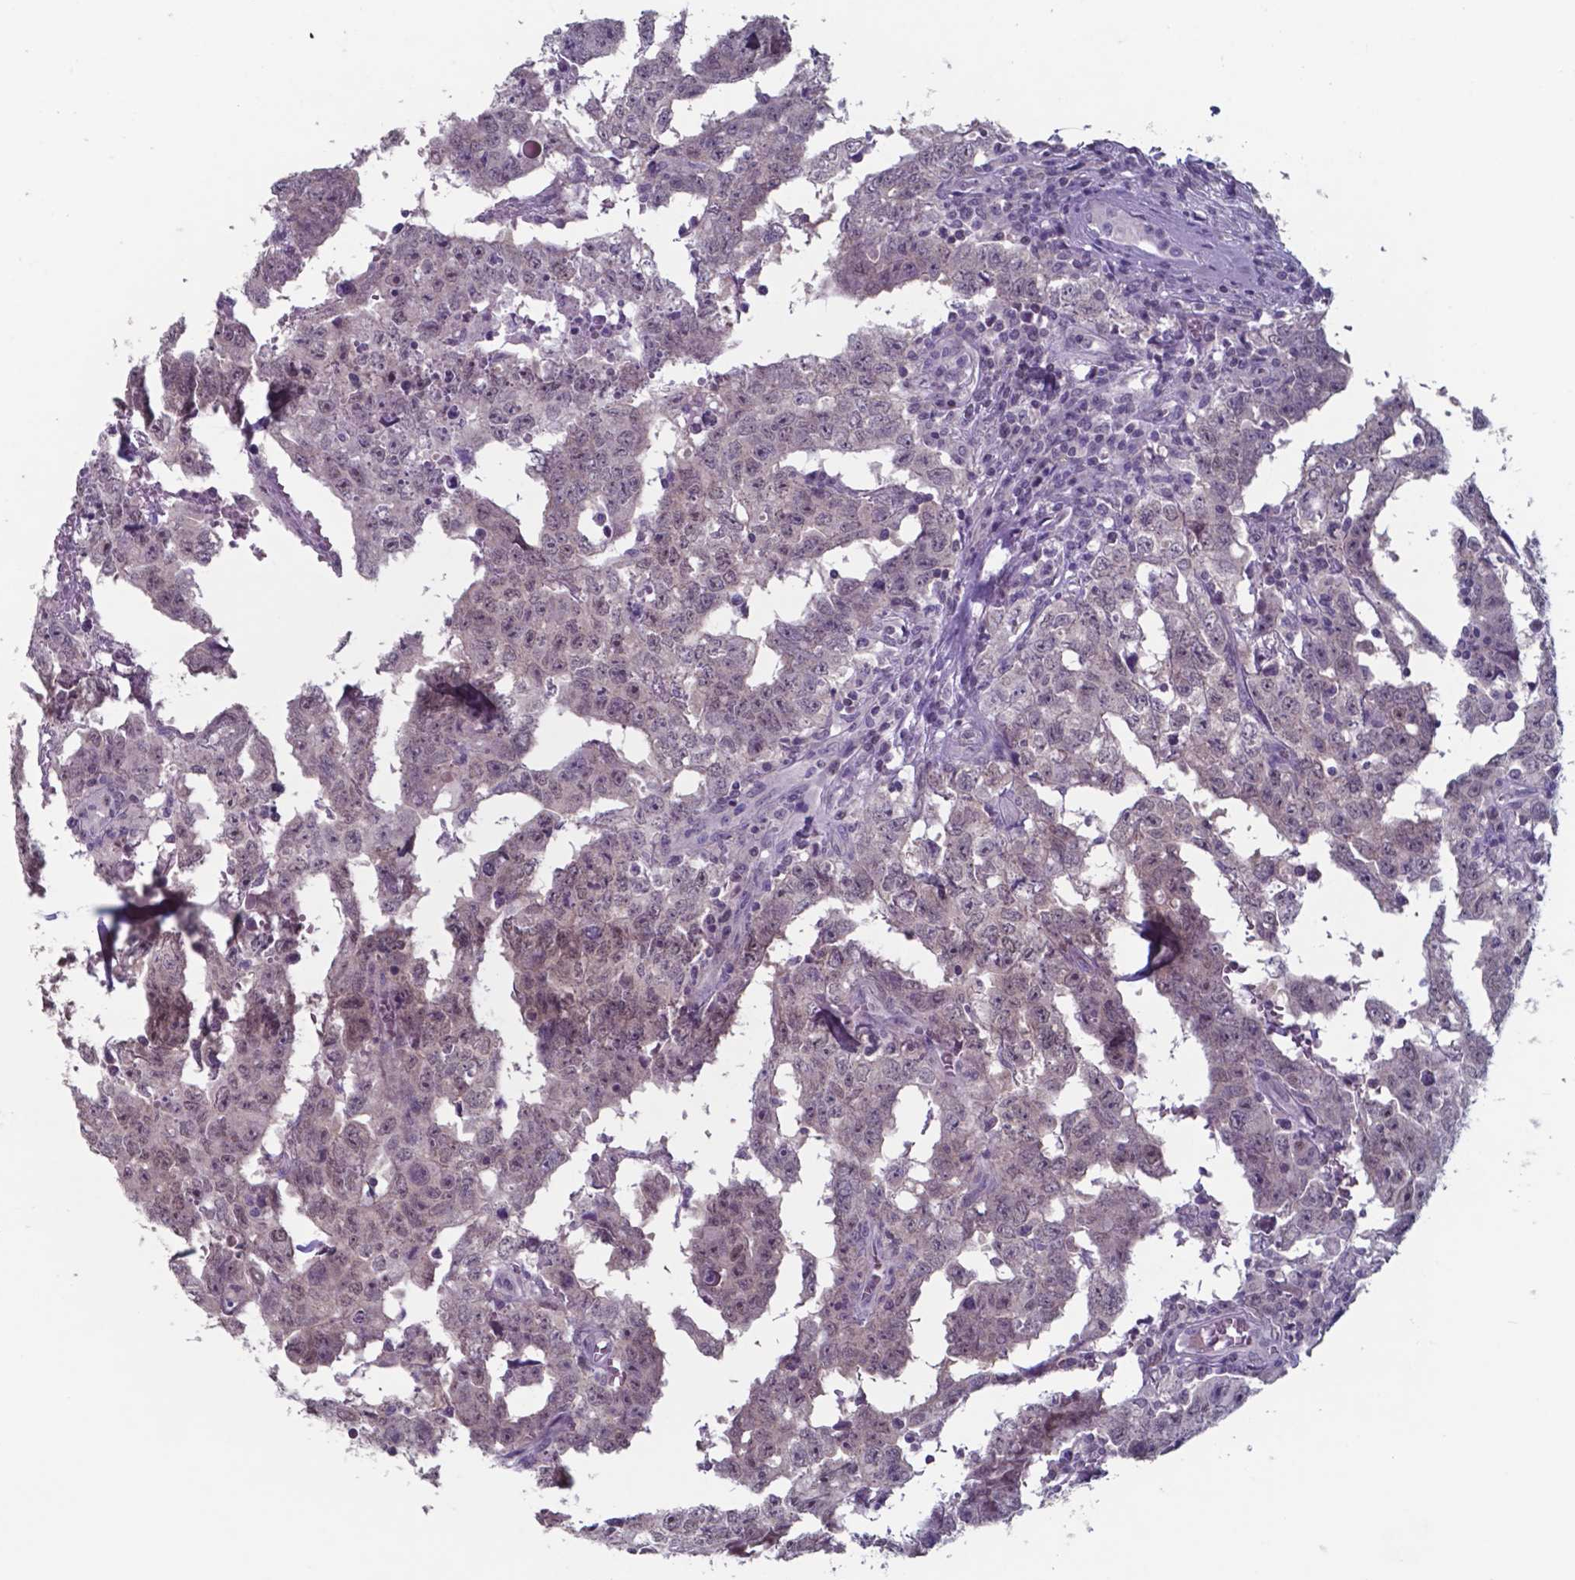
{"staining": {"intensity": "negative", "quantity": "none", "location": "none"}, "tissue": "testis cancer", "cell_type": "Tumor cells", "image_type": "cancer", "snomed": [{"axis": "morphology", "description": "Carcinoma, Embryonal, NOS"}, {"axis": "topography", "description": "Testis"}], "caption": "Testis embryonal carcinoma stained for a protein using IHC displays no positivity tumor cells.", "gene": "TDP2", "patient": {"sex": "male", "age": 22}}